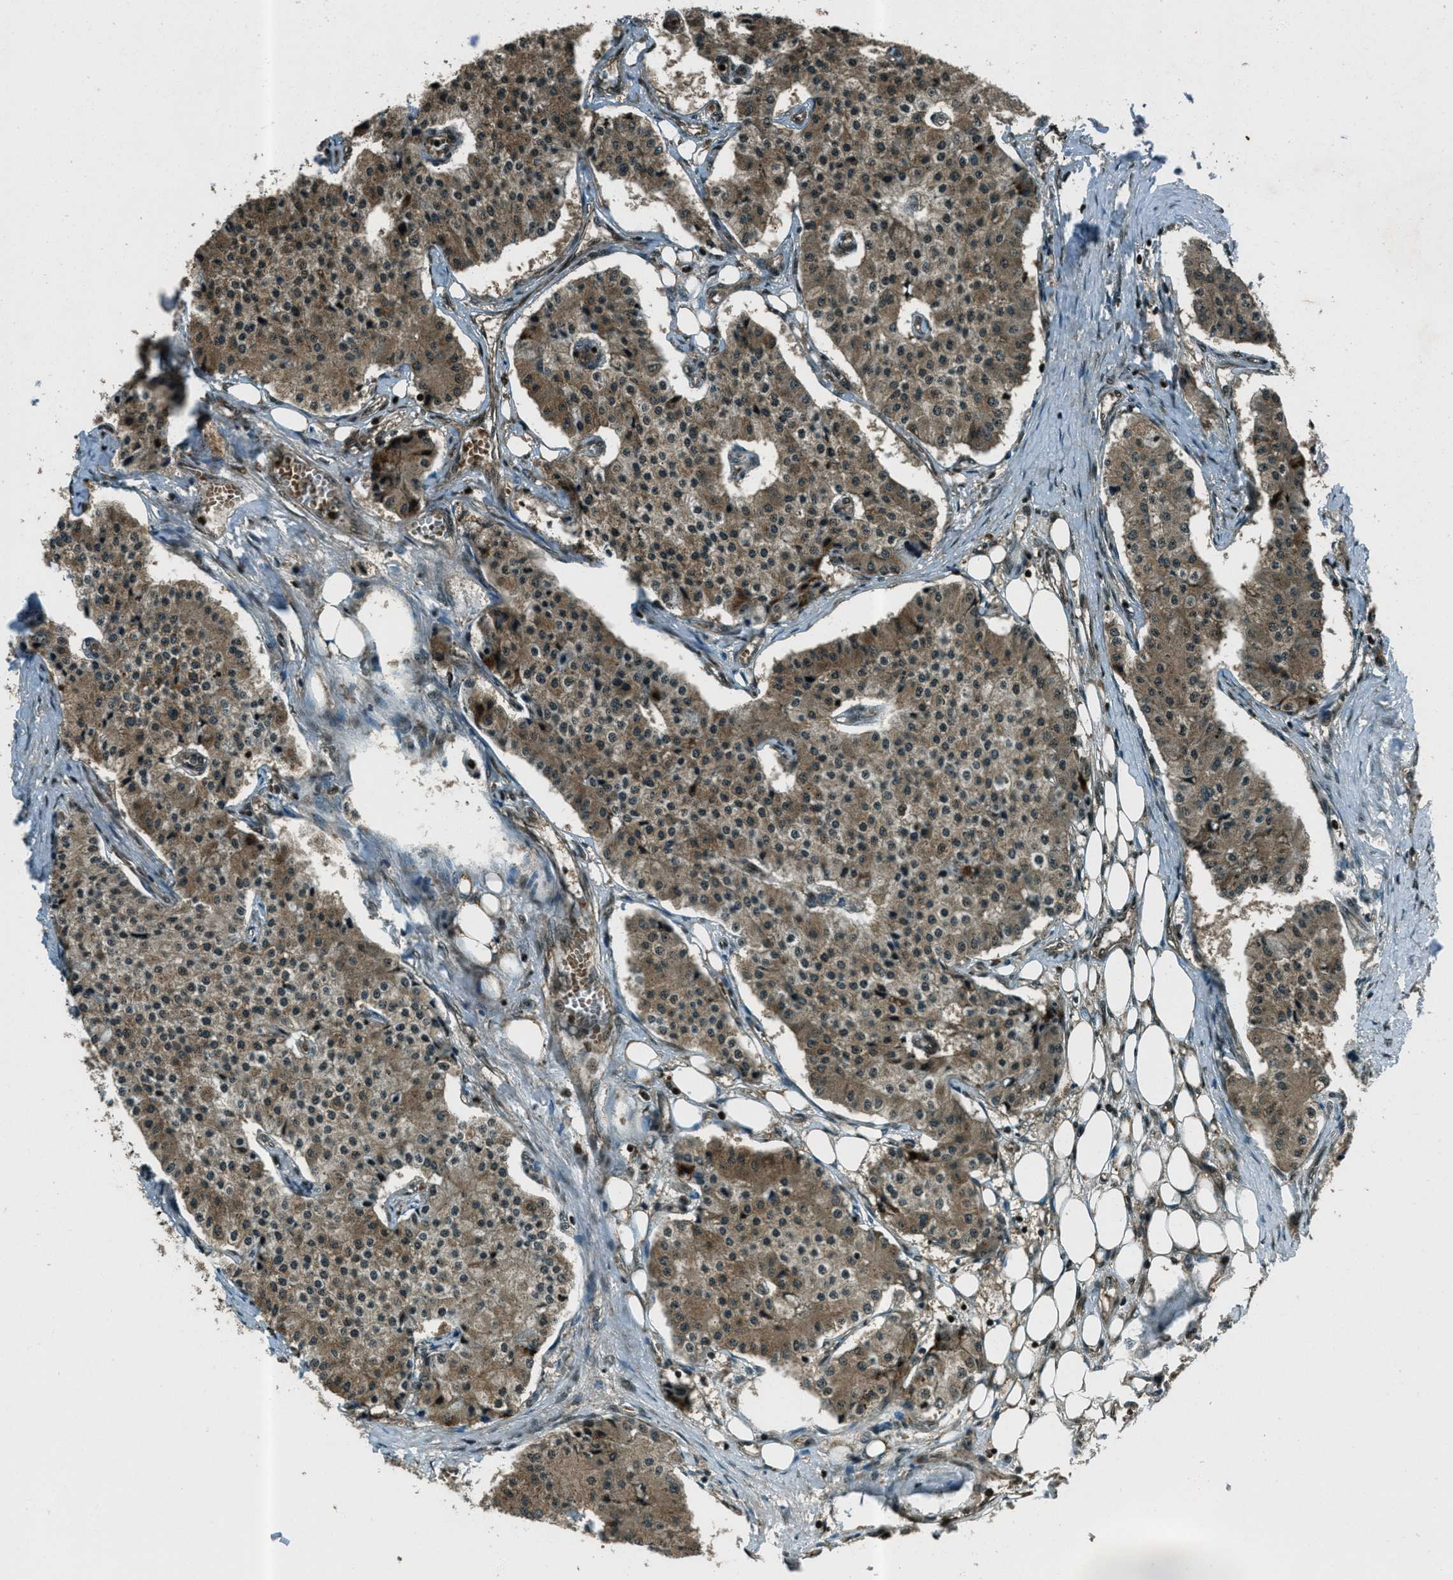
{"staining": {"intensity": "moderate", "quantity": ">75%", "location": "cytoplasmic/membranous,nuclear"}, "tissue": "carcinoid", "cell_type": "Tumor cells", "image_type": "cancer", "snomed": [{"axis": "morphology", "description": "Carcinoid, malignant, NOS"}, {"axis": "topography", "description": "Colon"}], "caption": "Immunohistochemical staining of malignant carcinoid demonstrates moderate cytoplasmic/membranous and nuclear protein positivity in about >75% of tumor cells.", "gene": "TARDBP", "patient": {"sex": "female", "age": 52}}